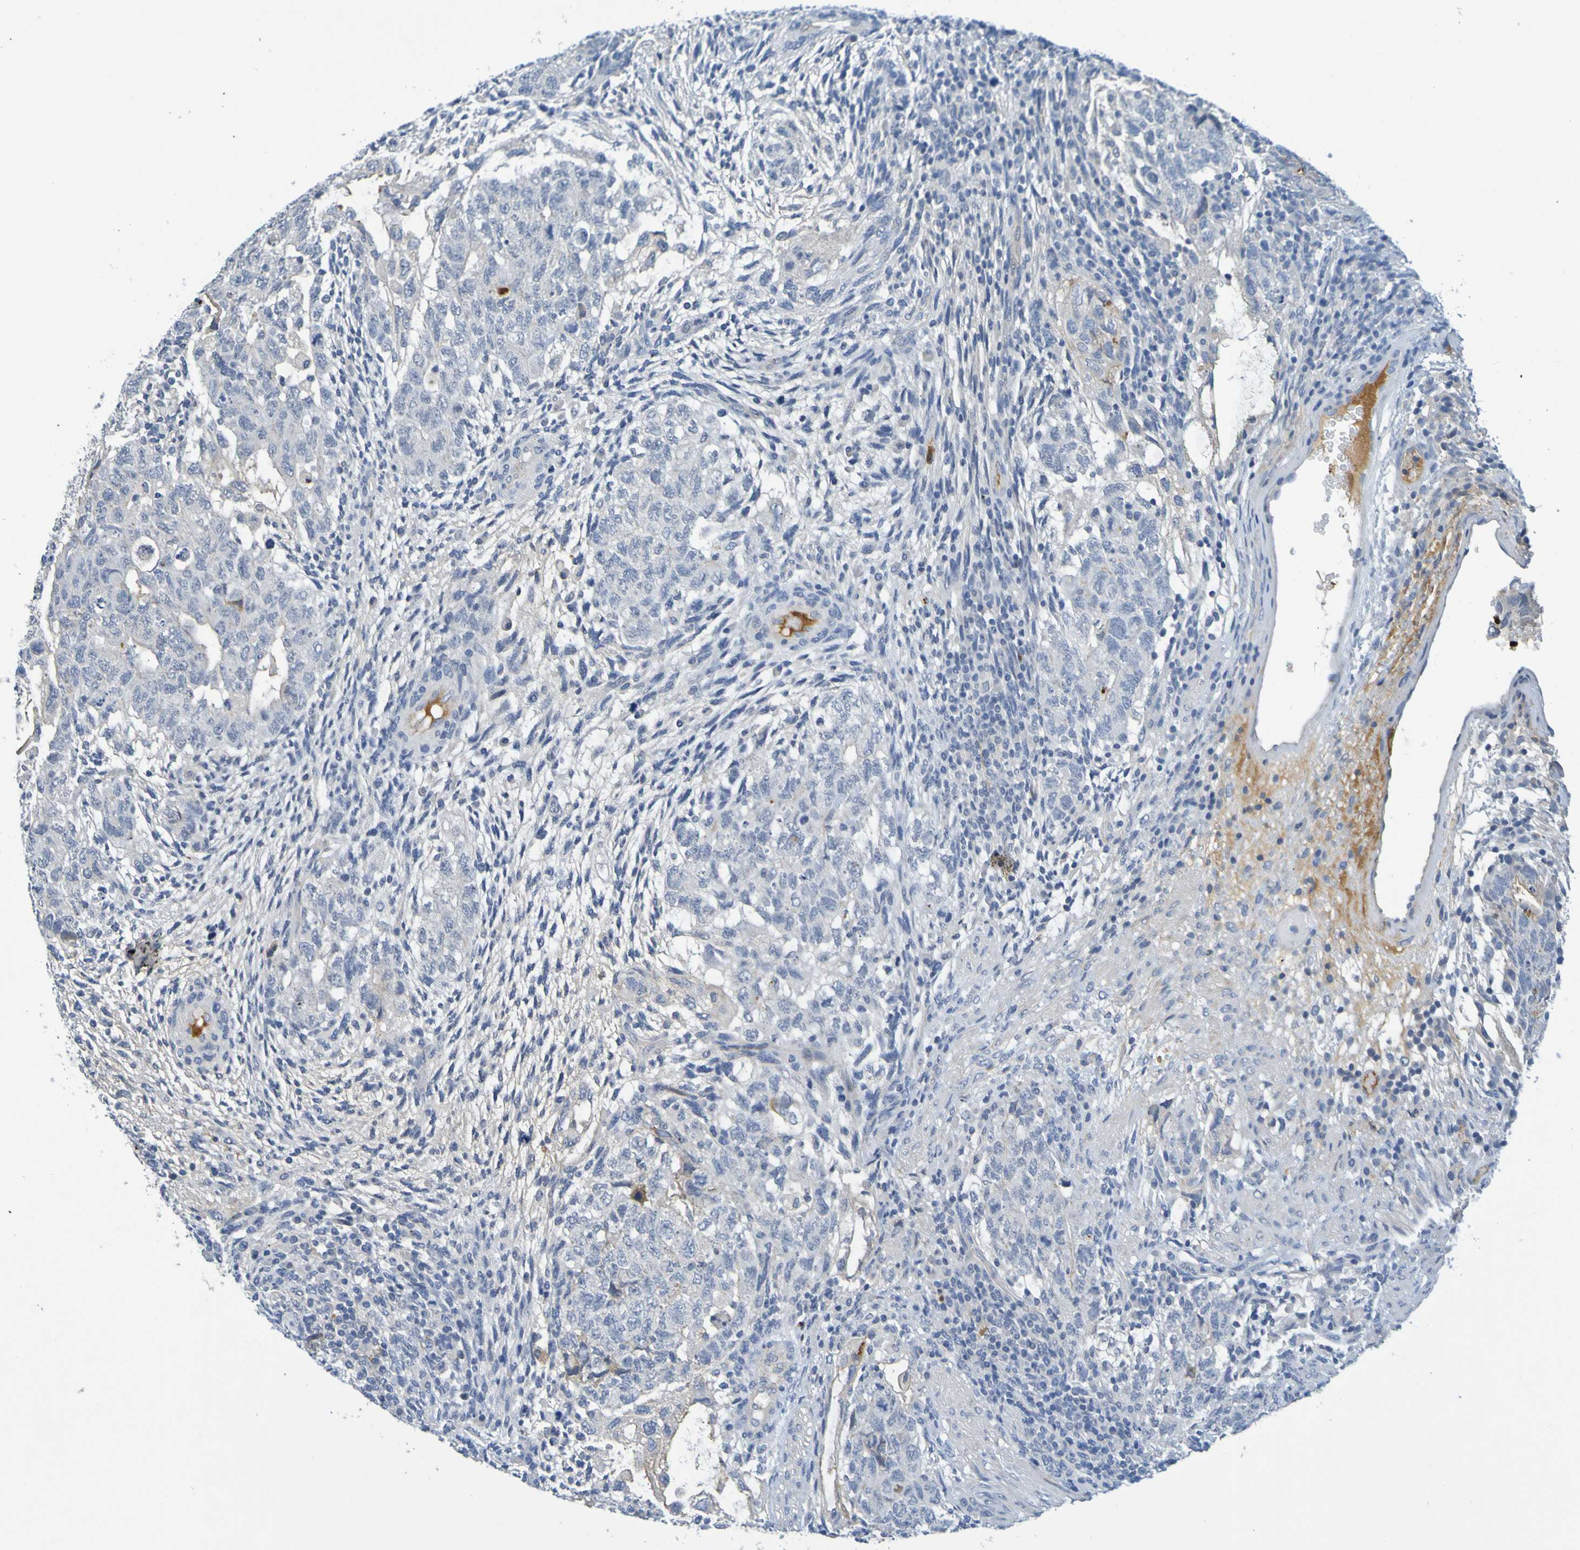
{"staining": {"intensity": "negative", "quantity": "none", "location": "none"}, "tissue": "testis cancer", "cell_type": "Tumor cells", "image_type": "cancer", "snomed": [{"axis": "morphology", "description": "Normal tissue, NOS"}, {"axis": "morphology", "description": "Carcinoma, Embryonal, NOS"}, {"axis": "topography", "description": "Testis"}], "caption": "Embryonal carcinoma (testis) was stained to show a protein in brown. There is no significant positivity in tumor cells.", "gene": "IL10", "patient": {"sex": "male", "age": 36}}